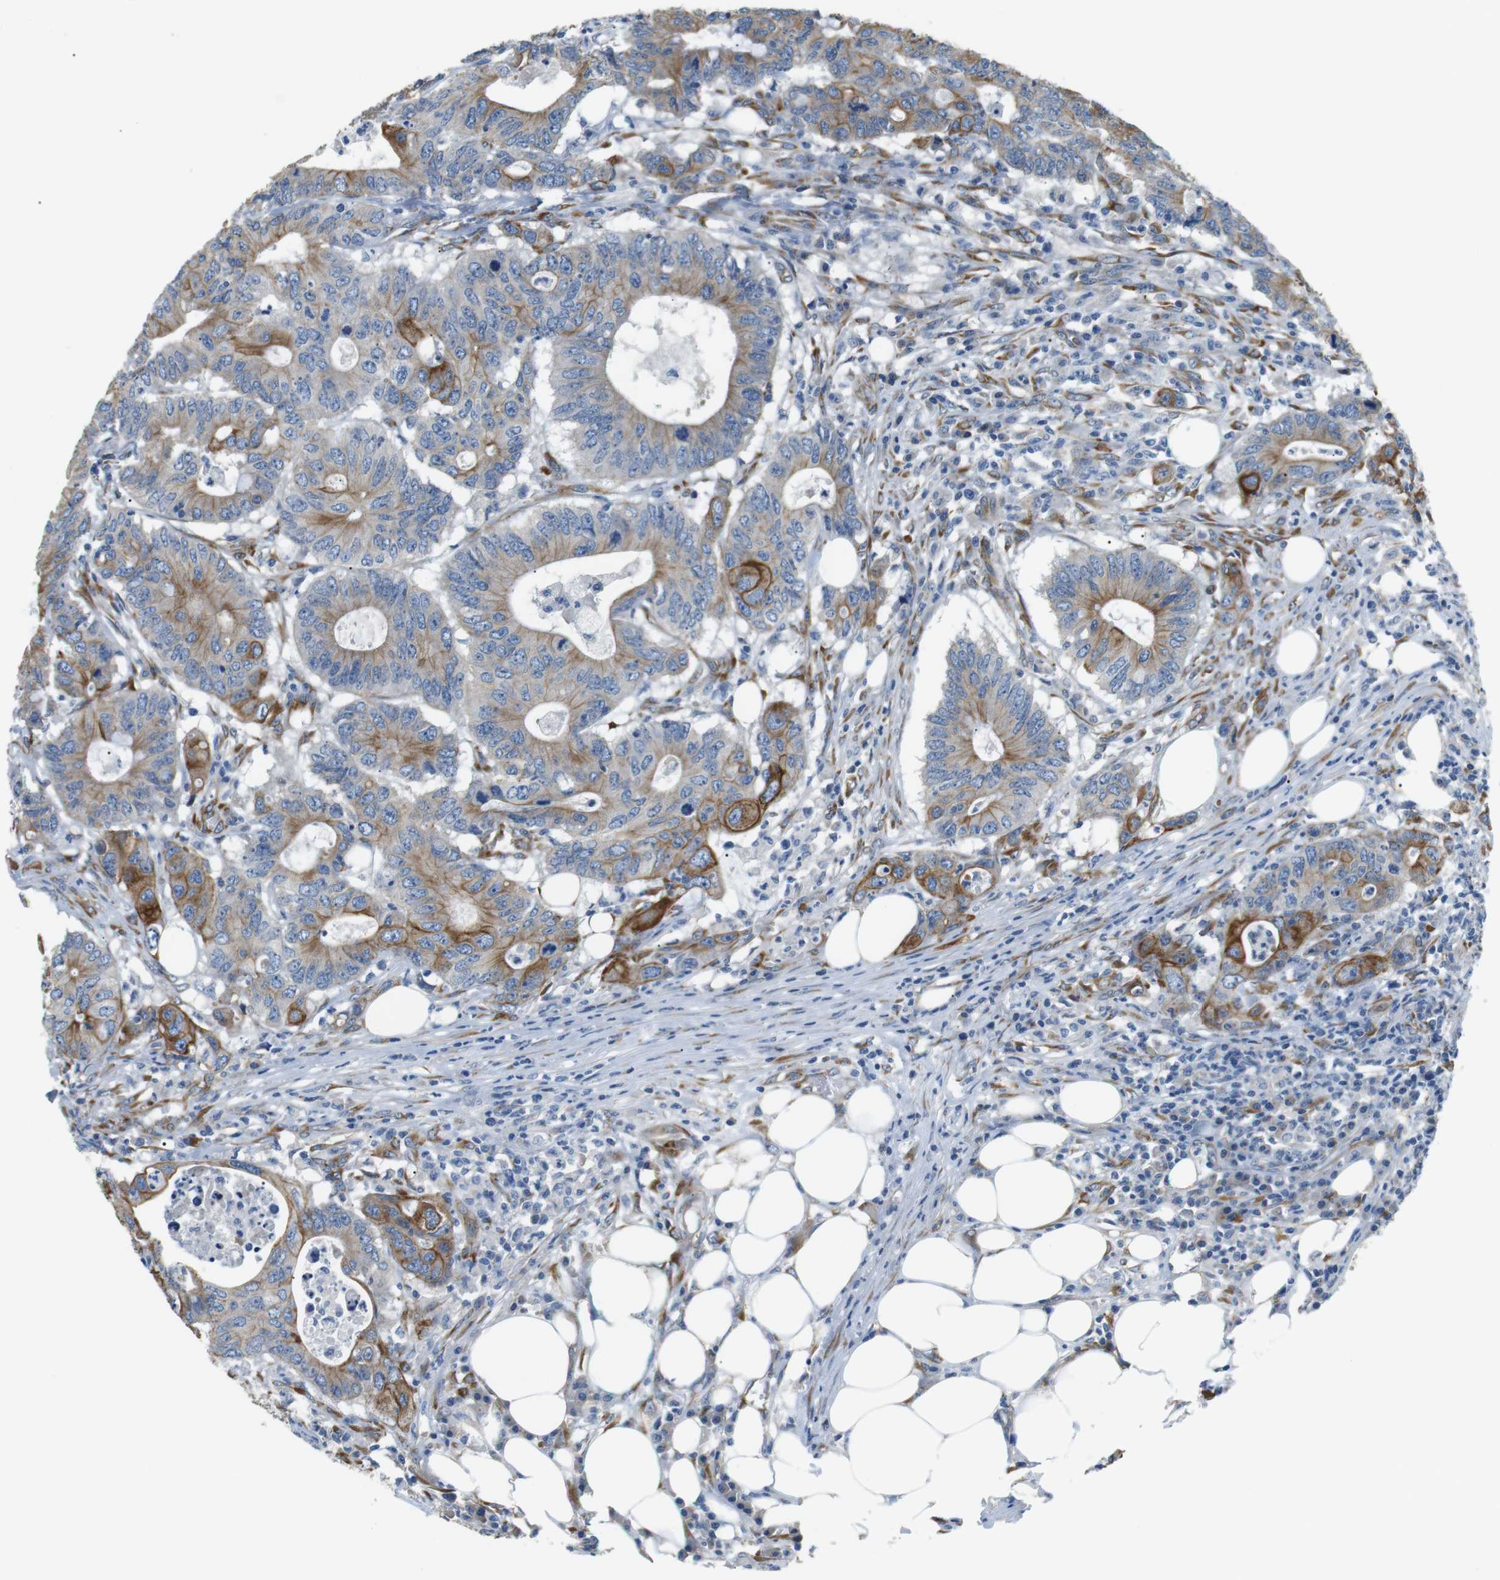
{"staining": {"intensity": "moderate", "quantity": "25%-75%", "location": "cytoplasmic/membranous"}, "tissue": "colorectal cancer", "cell_type": "Tumor cells", "image_type": "cancer", "snomed": [{"axis": "morphology", "description": "Adenocarcinoma, NOS"}, {"axis": "topography", "description": "Colon"}], "caption": "The photomicrograph shows staining of adenocarcinoma (colorectal), revealing moderate cytoplasmic/membranous protein staining (brown color) within tumor cells.", "gene": "UNC5CL", "patient": {"sex": "male", "age": 71}}